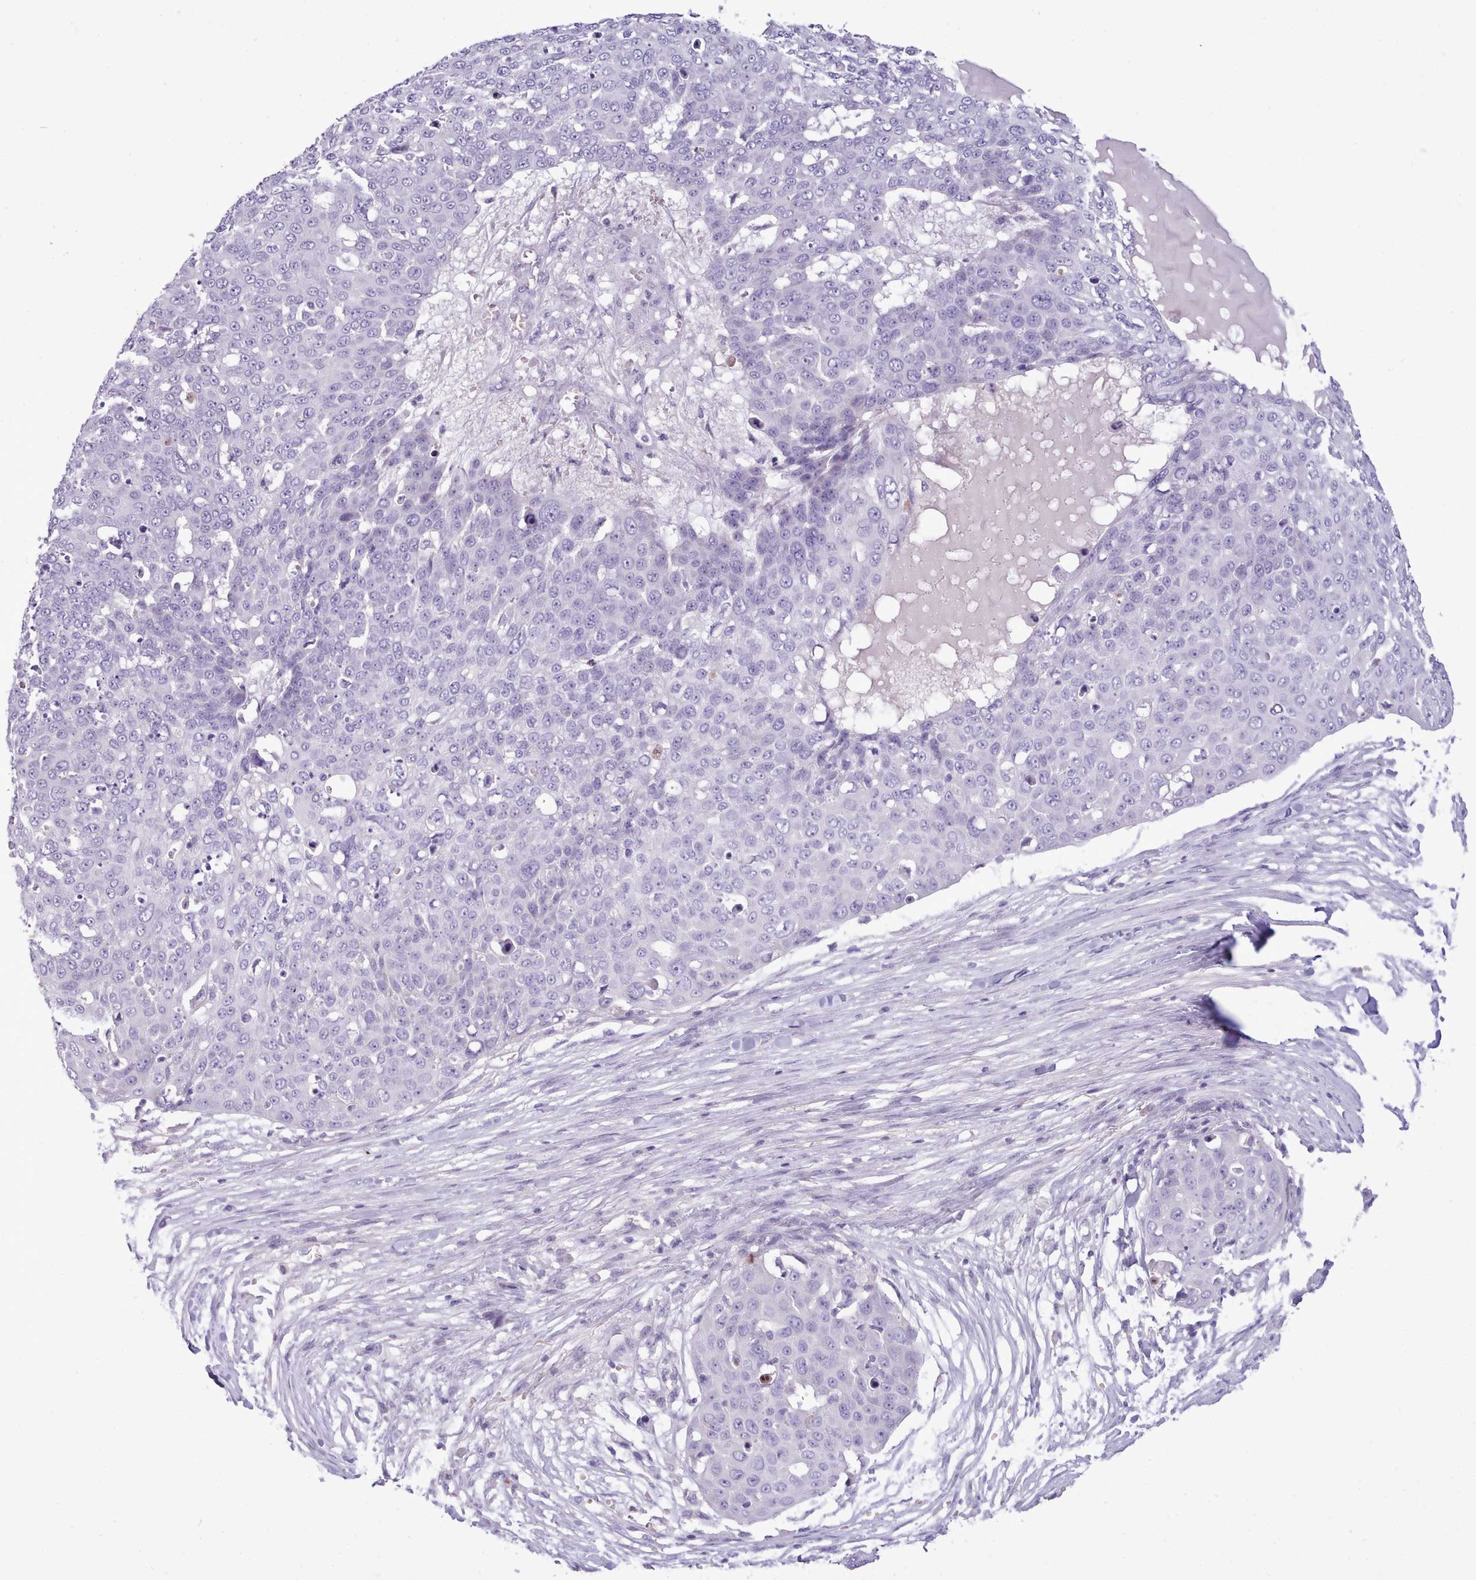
{"staining": {"intensity": "negative", "quantity": "none", "location": "none"}, "tissue": "skin cancer", "cell_type": "Tumor cells", "image_type": "cancer", "snomed": [{"axis": "morphology", "description": "Squamous cell carcinoma, NOS"}, {"axis": "topography", "description": "Skin"}], "caption": "Skin cancer (squamous cell carcinoma) was stained to show a protein in brown. There is no significant staining in tumor cells.", "gene": "CYP2A13", "patient": {"sex": "male", "age": 71}}